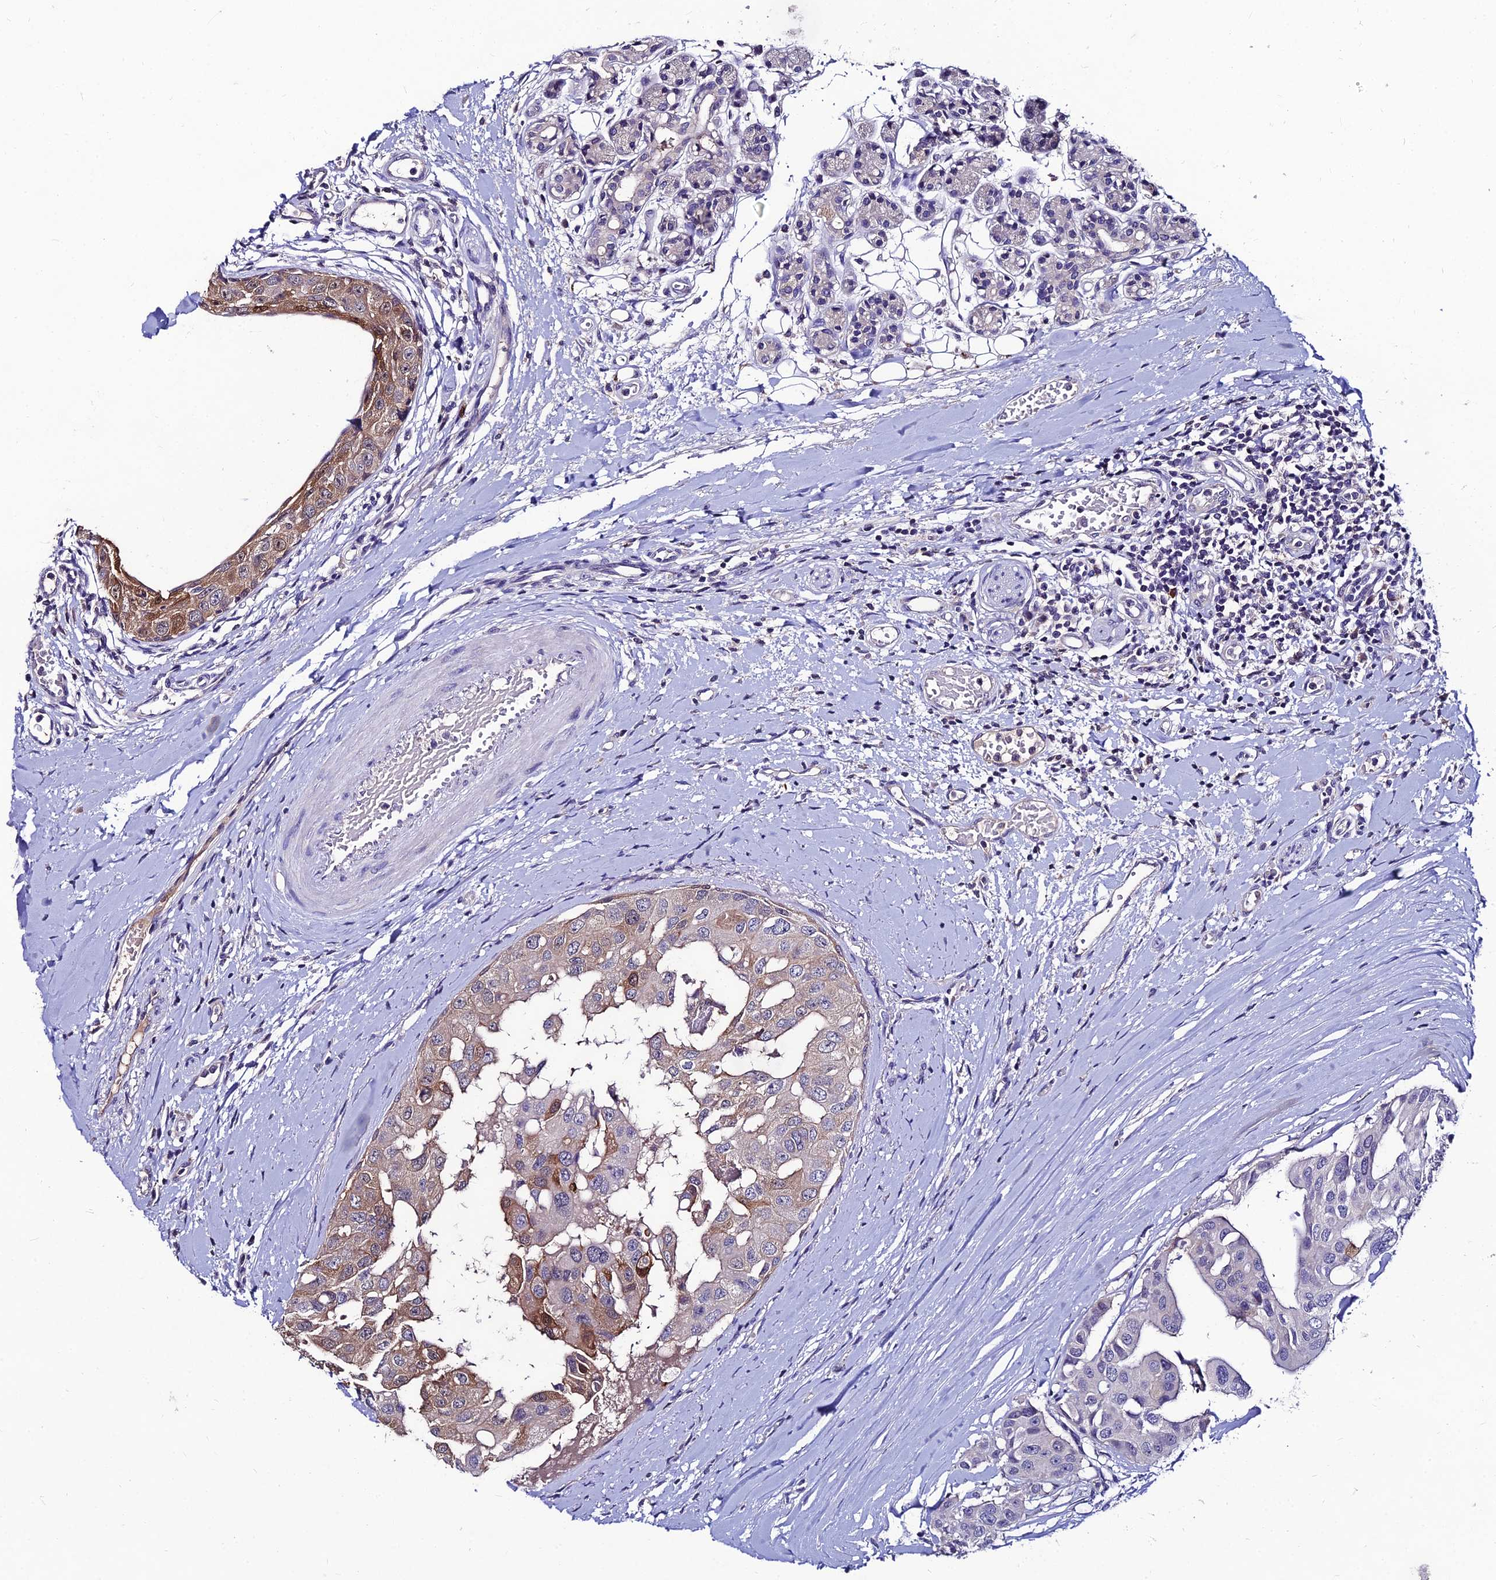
{"staining": {"intensity": "moderate", "quantity": "<25%", "location": "cytoplasmic/membranous,nuclear"}, "tissue": "head and neck cancer", "cell_type": "Tumor cells", "image_type": "cancer", "snomed": [{"axis": "morphology", "description": "Adenocarcinoma, NOS"}, {"axis": "morphology", "description": "Adenocarcinoma, metastatic, NOS"}, {"axis": "topography", "description": "Head-Neck"}], "caption": "Human head and neck cancer (metastatic adenocarcinoma) stained with a protein marker reveals moderate staining in tumor cells.", "gene": "LGALS7", "patient": {"sex": "male", "age": 75}}